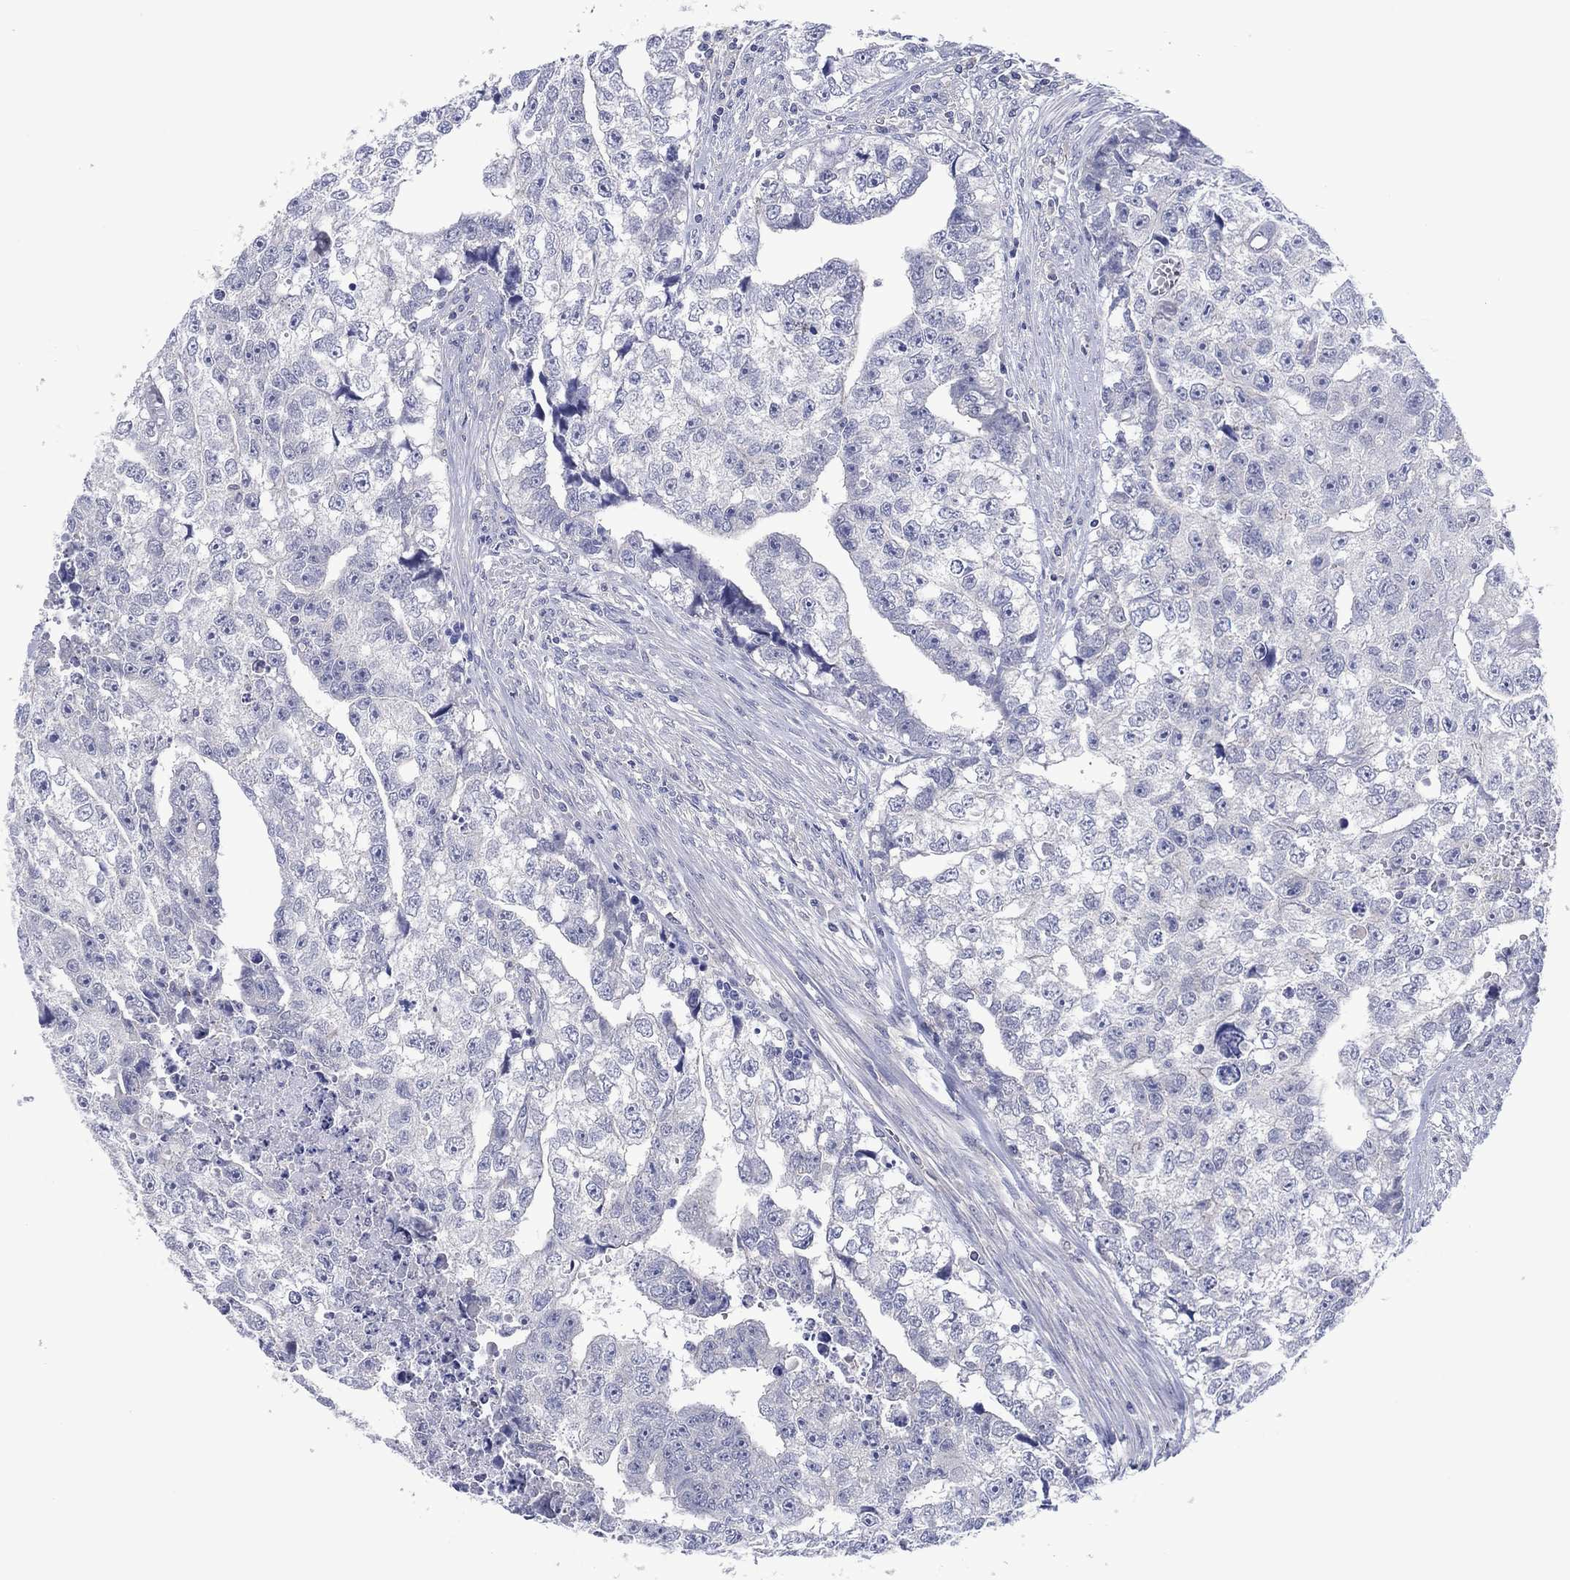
{"staining": {"intensity": "negative", "quantity": "none", "location": "none"}, "tissue": "testis cancer", "cell_type": "Tumor cells", "image_type": "cancer", "snomed": [{"axis": "morphology", "description": "Carcinoma, Embryonal, NOS"}, {"axis": "morphology", "description": "Teratoma, malignant, NOS"}, {"axis": "topography", "description": "Testis"}], "caption": "The IHC histopathology image has no significant expression in tumor cells of testis cancer (embryonal carcinoma) tissue.", "gene": "FER1L6", "patient": {"sex": "male", "age": 44}}